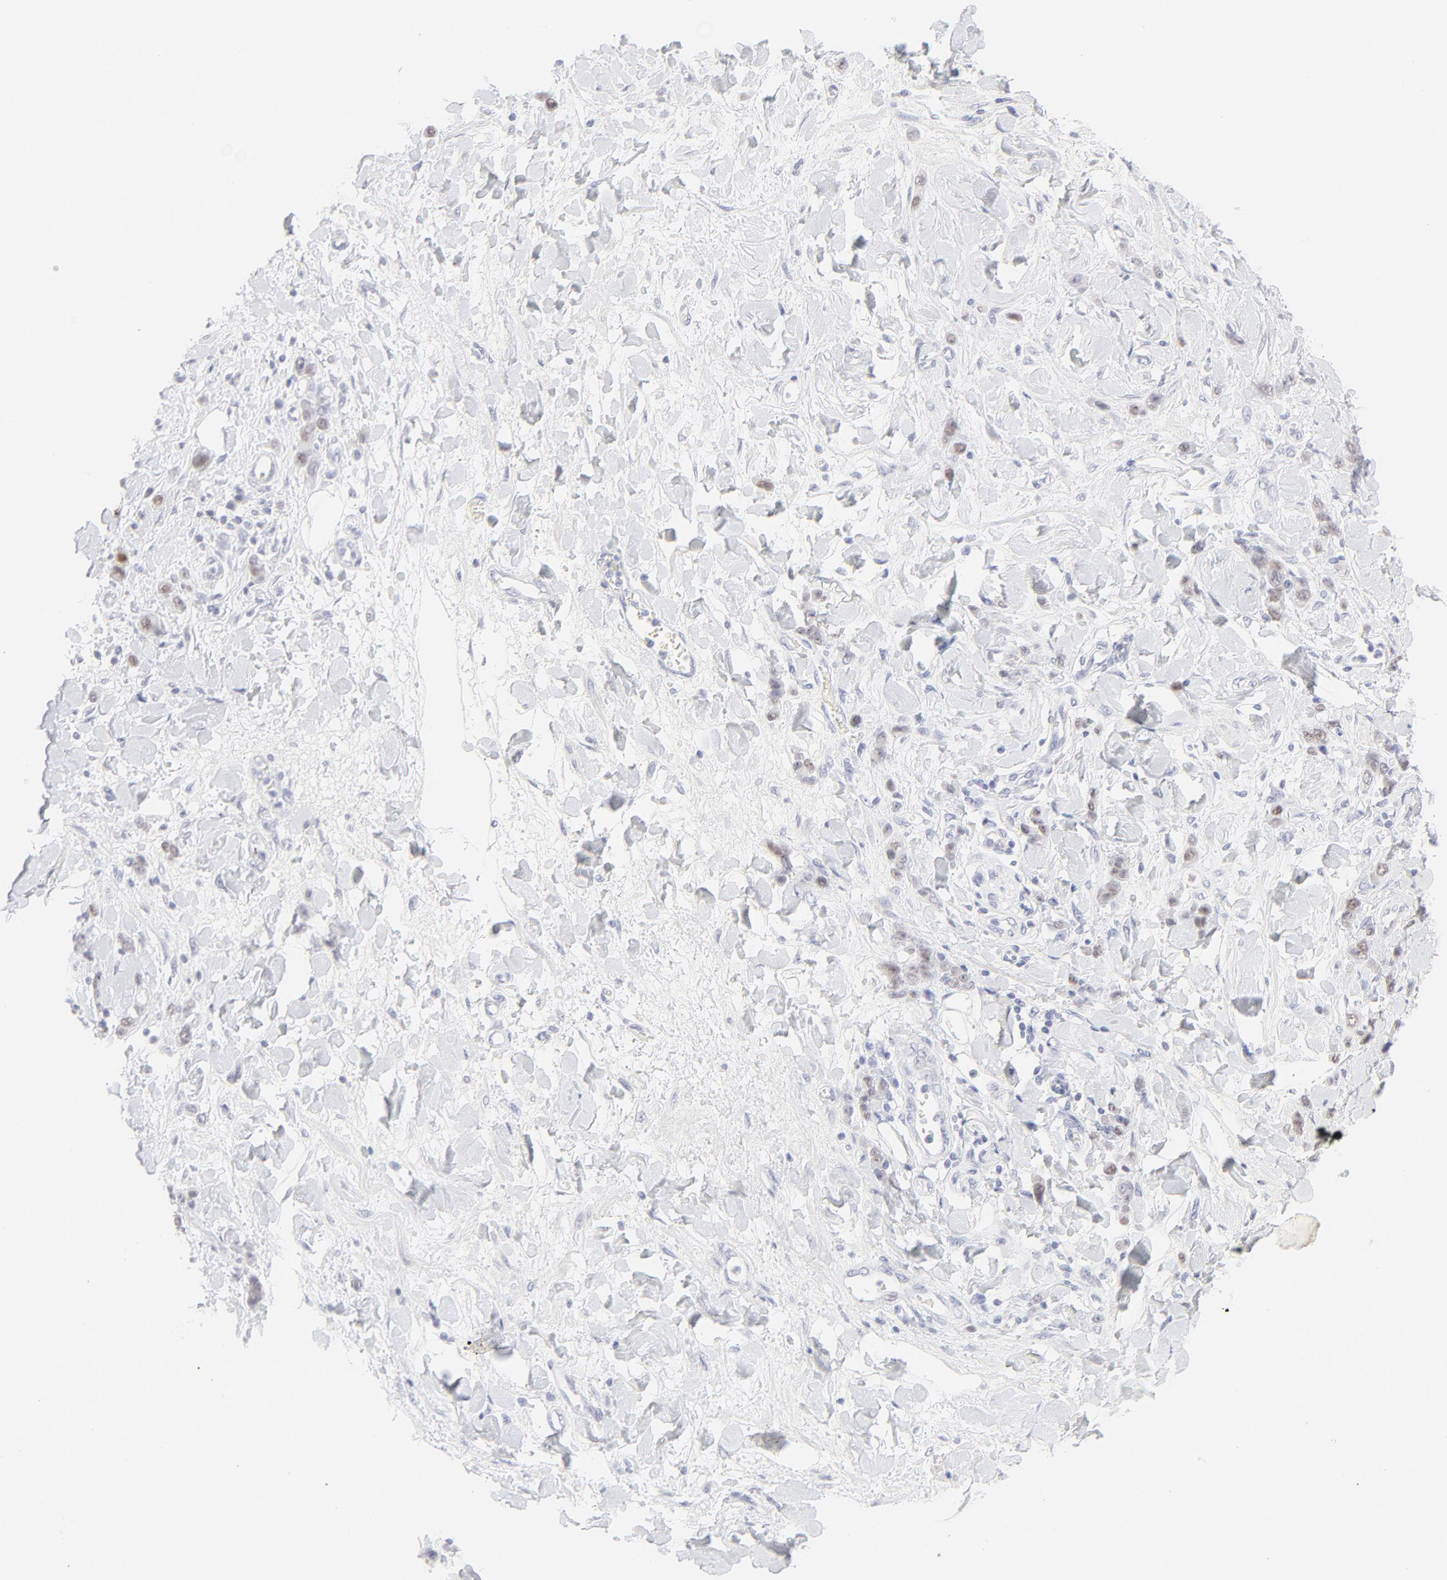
{"staining": {"intensity": "moderate", "quantity": "25%-75%", "location": "nuclear"}, "tissue": "stomach cancer", "cell_type": "Tumor cells", "image_type": "cancer", "snomed": [{"axis": "morphology", "description": "Normal tissue, NOS"}, {"axis": "morphology", "description": "Adenocarcinoma, NOS"}, {"axis": "topography", "description": "Stomach"}], "caption": "Protein expression by IHC displays moderate nuclear positivity in approximately 25%-75% of tumor cells in stomach cancer. The protein is stained brown, and the nuclei are stained in blue (DAB IHC with brightfield microscopy, high magnification).", "gene": "ELF3", "patient": {"sex": "male", "age": 82}}